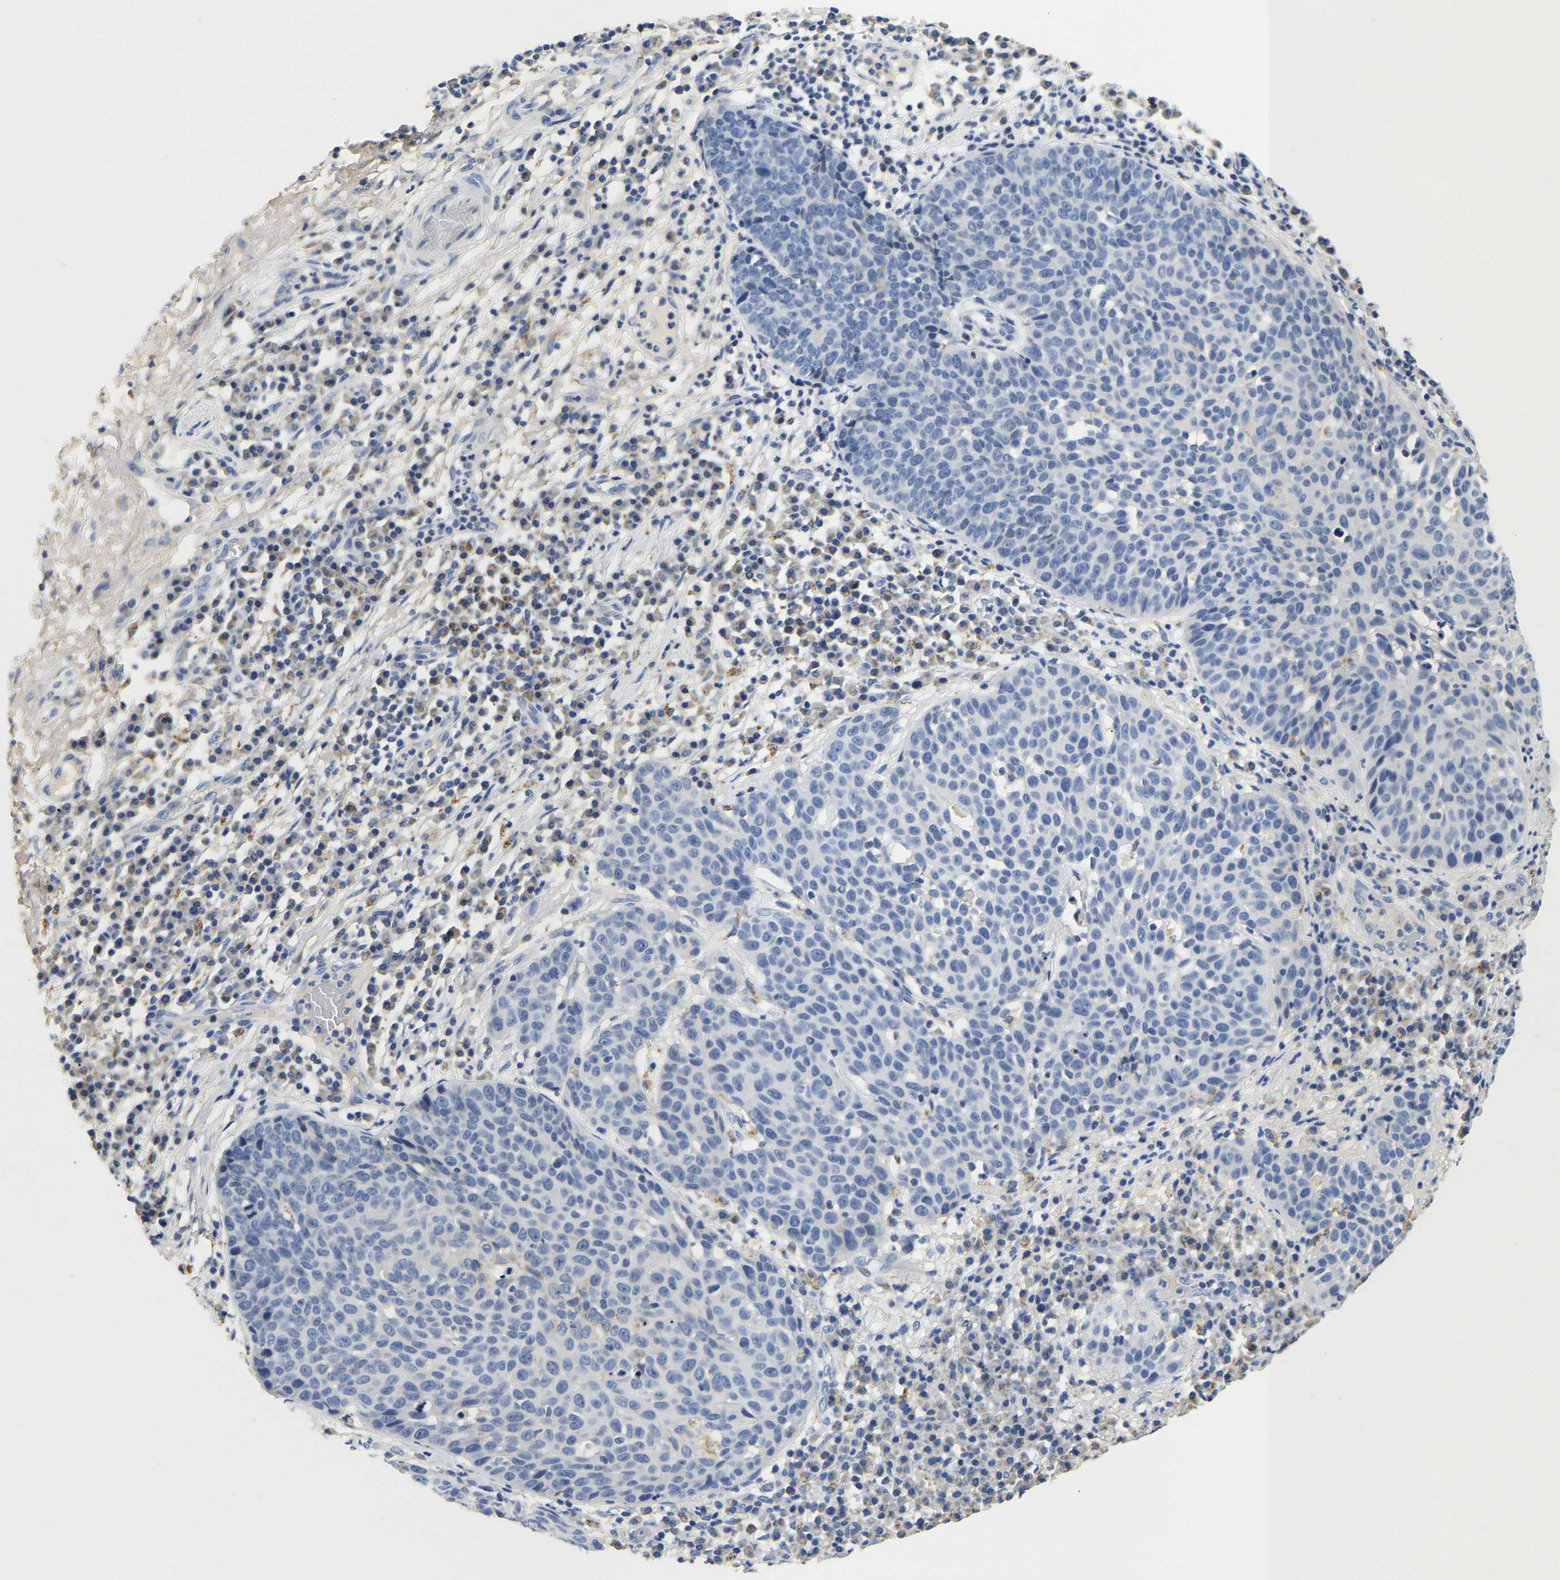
{"staining": {"intensity": "negative", "quantity": "none", "location": "none"}, "tissue": "skin cancer", "cell_type": "Tumor cells", "image_type": "cancer", "snomed": [{"axis": "morphology", "description": "Squamous cell carcinoma in situ, NOS"}, {"axis": "morphology", "description": "Squamous cell carcinoma, NOS"}, {"axis": "topography", "description": "Skin"}], "caption": "Micrograph shows no protein staining in tumor cells of squamous cell carcinoma in situ (skin) tissue. (Stains: DAB immunohistochemistry (IHC) with hematoxylin counter stain, Microscopy: brightfield microscopy at high magnification).", "gene": "PCK2", "patient": {"sex": "male", "age": 93}}